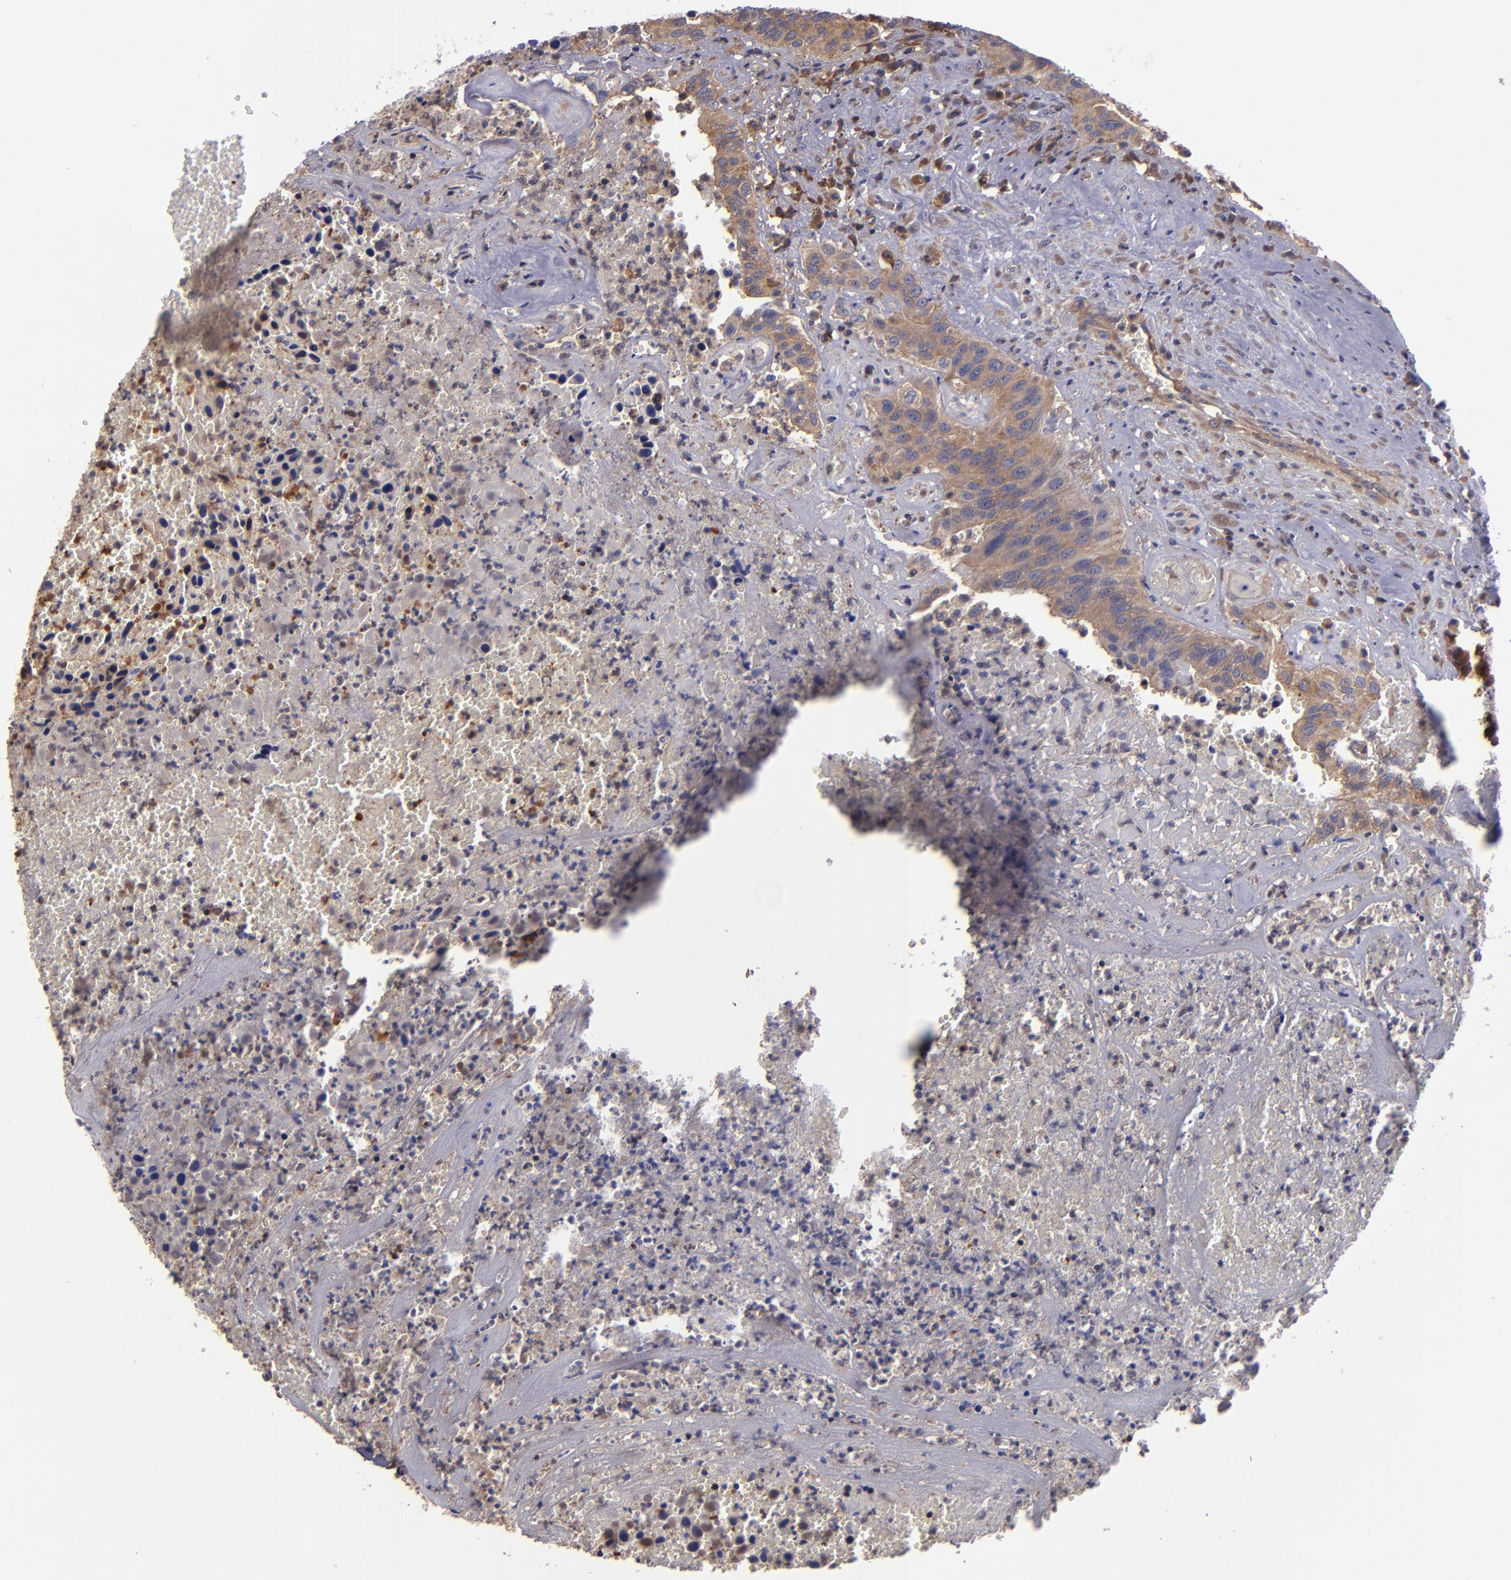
{"staining": {"intensity": "moderate", "quantity": "25%-75%", "location": "cytoplasmic/membranous"}, "tissue": "urothelial cancer", "cell_type": "Tumor cells", "image_type": "cancer", "snomed": [{"axis": "morphology", "description": "Urothelial carcinoma, High grade"}, {"axis": "topography", "description": "Urinary bladder"}], "caption": "A brown stain highlights moderate cytoplasmic/membranous positivity of a protein in human high-grade urothelial carcinoma tumor cells. (brown staining indicates protein expression, while blue staining denotes nuclei).", "gene": "CARS1", "patient": {"sex": "male", "age": 66}}